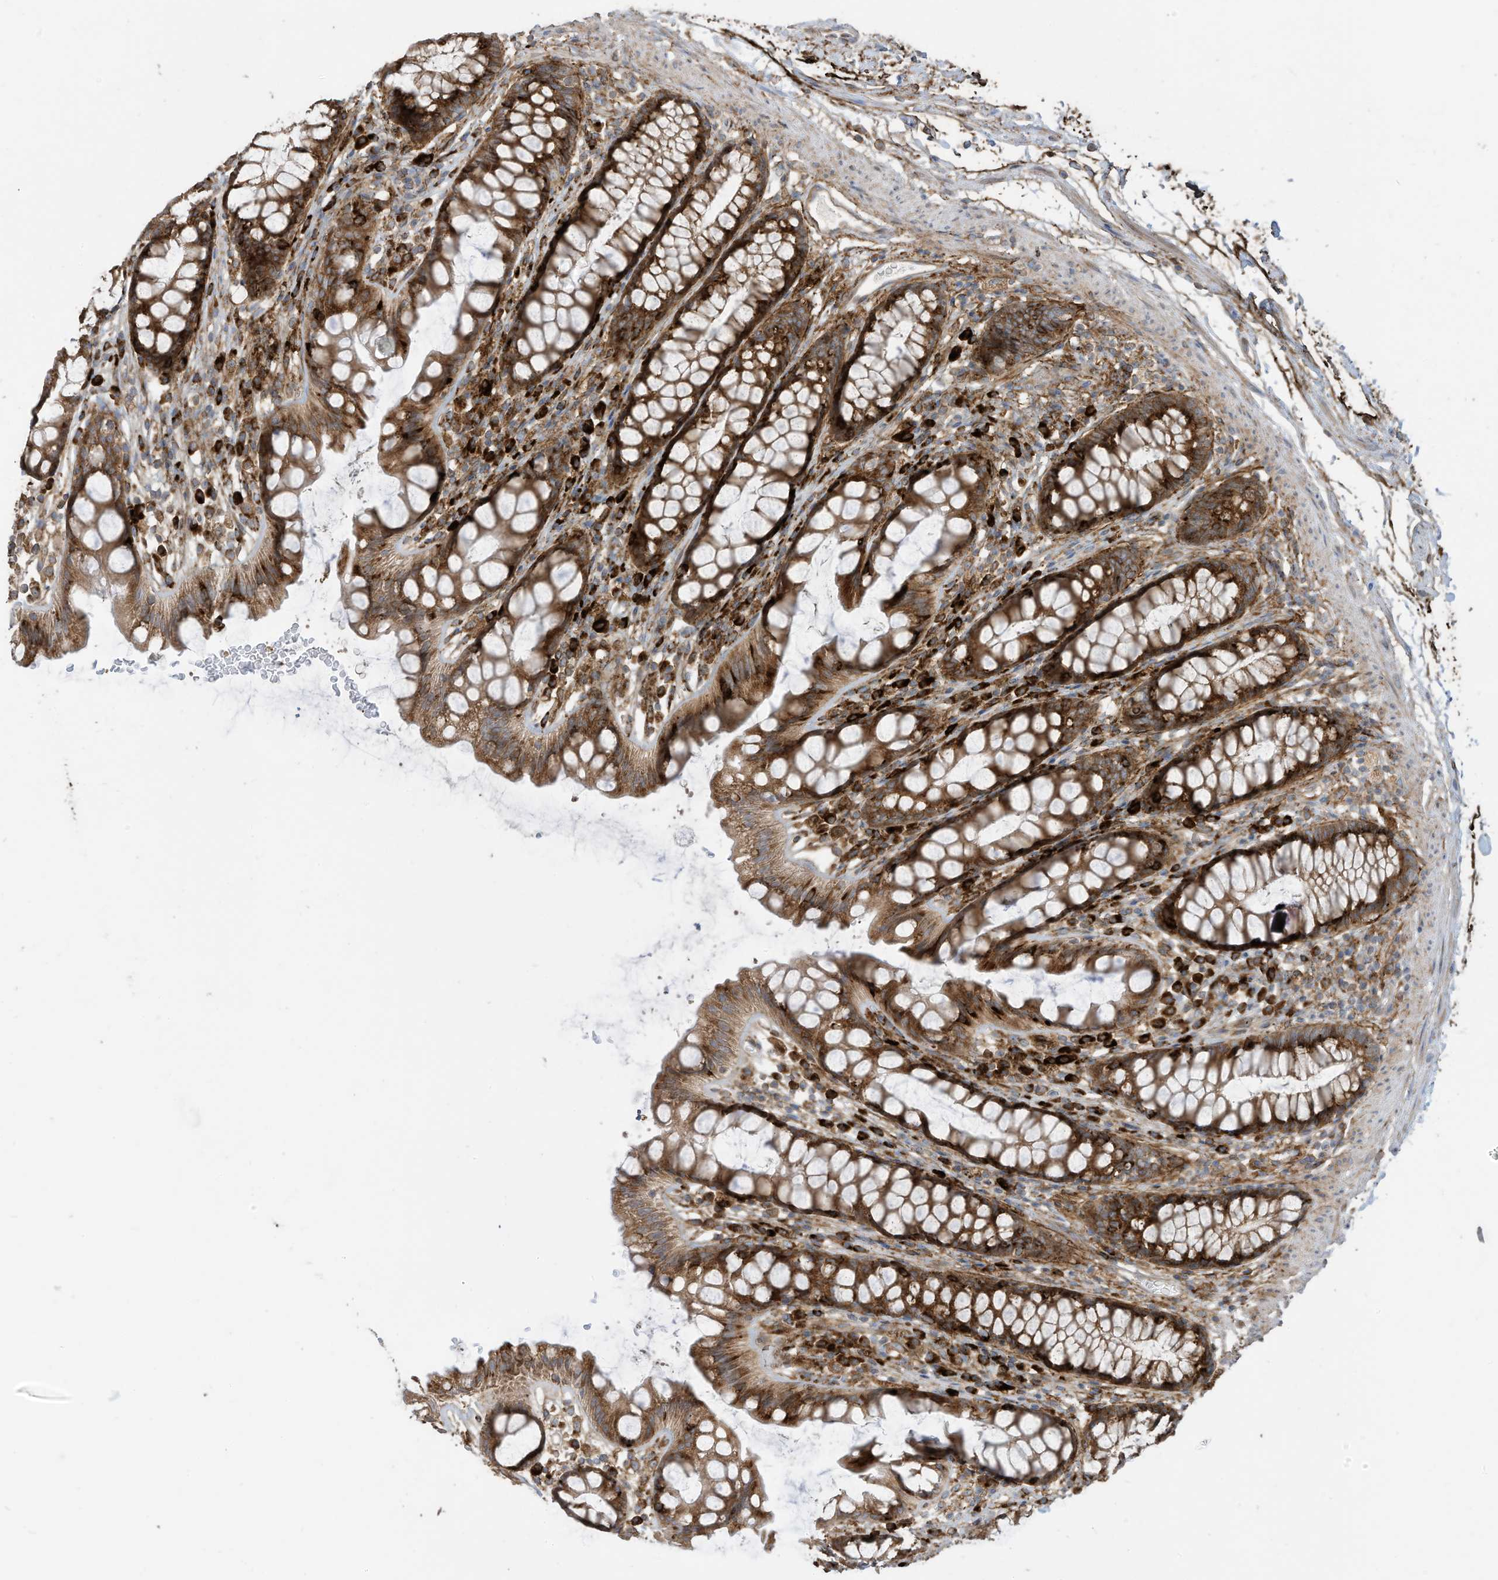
{"staining": {"intensity": "strong", "quantity": ">75%", "location": "cytoplasmic/membranous"}, "tissue": "rectum", "cell_type": "Glandular cells", "image_type": "normal", "snomed": [{"axis": "morphology", "description": "Normal tissue, NOS"}, {"axis": "topography", "description": "Rectum"}], "caption": "High-magnification brightfield microscopy of benign rectum stained with DAB (3,3'-diaminobenzidine) (brown) and counterstained with hematoxylin (blue). glandular cells exhibit strong cytoplasmic/membranous positivity is identified in about>75% of cells. The staining was performed using DAB, with brown indicating positive protein expression. Nuclei are stained blue with hematoxylin.", "gene": "TRNAU1AP", "patient": {"sex": "female", "age": 65}}